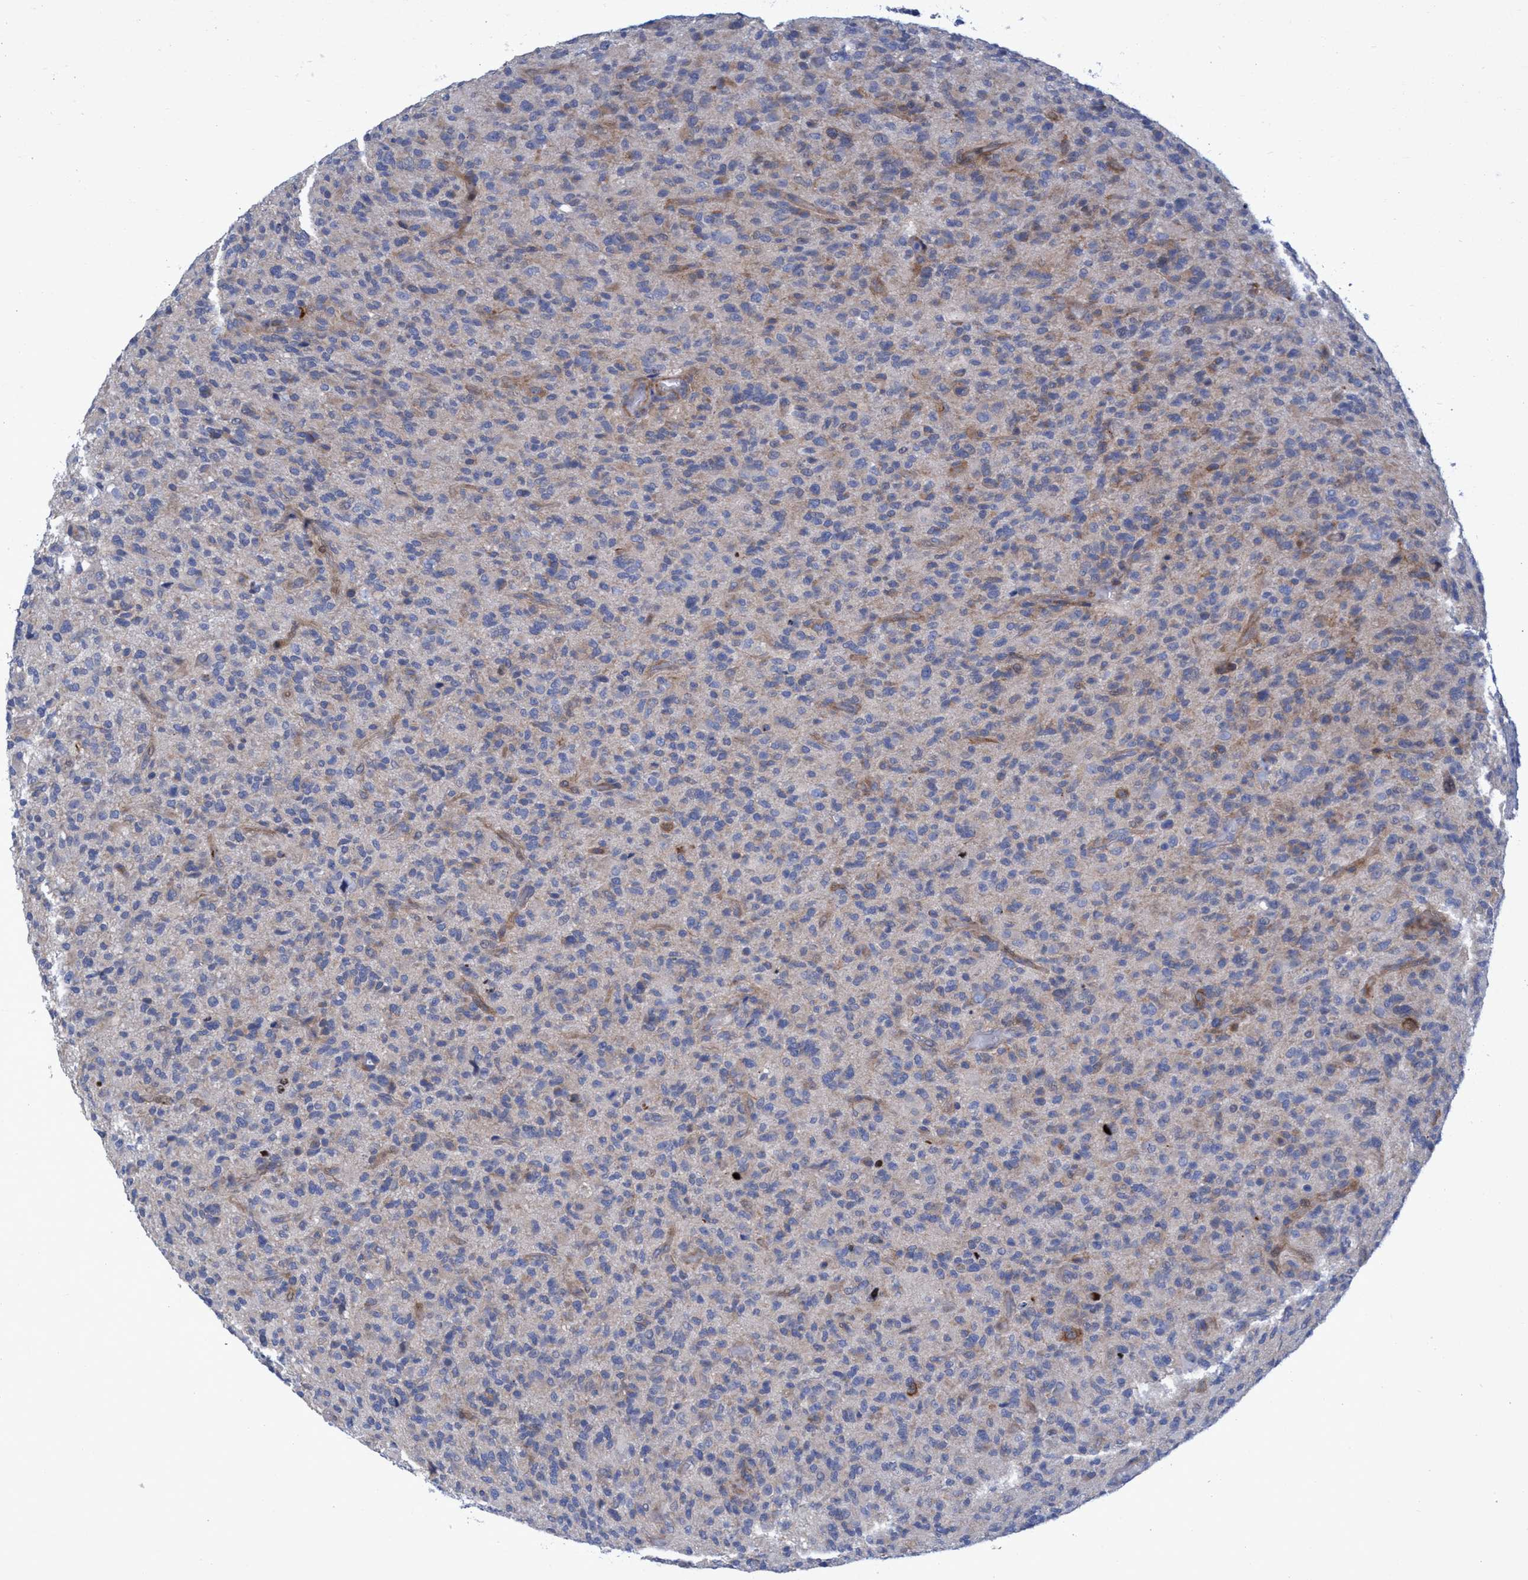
{"staining": {"intensity": "weak", "quantity": "25%-75%", "location": "cytoplasmic/membranous"}, "tissue": "glioma", "cell_type": "Tumor cells", "image_type": "cancer", "snomed": [{"axis": "morphology", "description": "Glioma, malignant, High grade"}, {"axis": "topography", "description": "Brain"}], "caption": "This photomicrograph reveals immunohistochemistry (IHC) staining of human malignant high-grade glioma, with low weak cytoplasmic/membranous positivity in about 25%-75% of tumor cells.", "gene": "R3HCC1", "patient": {"sex": "male", "age": 71}}